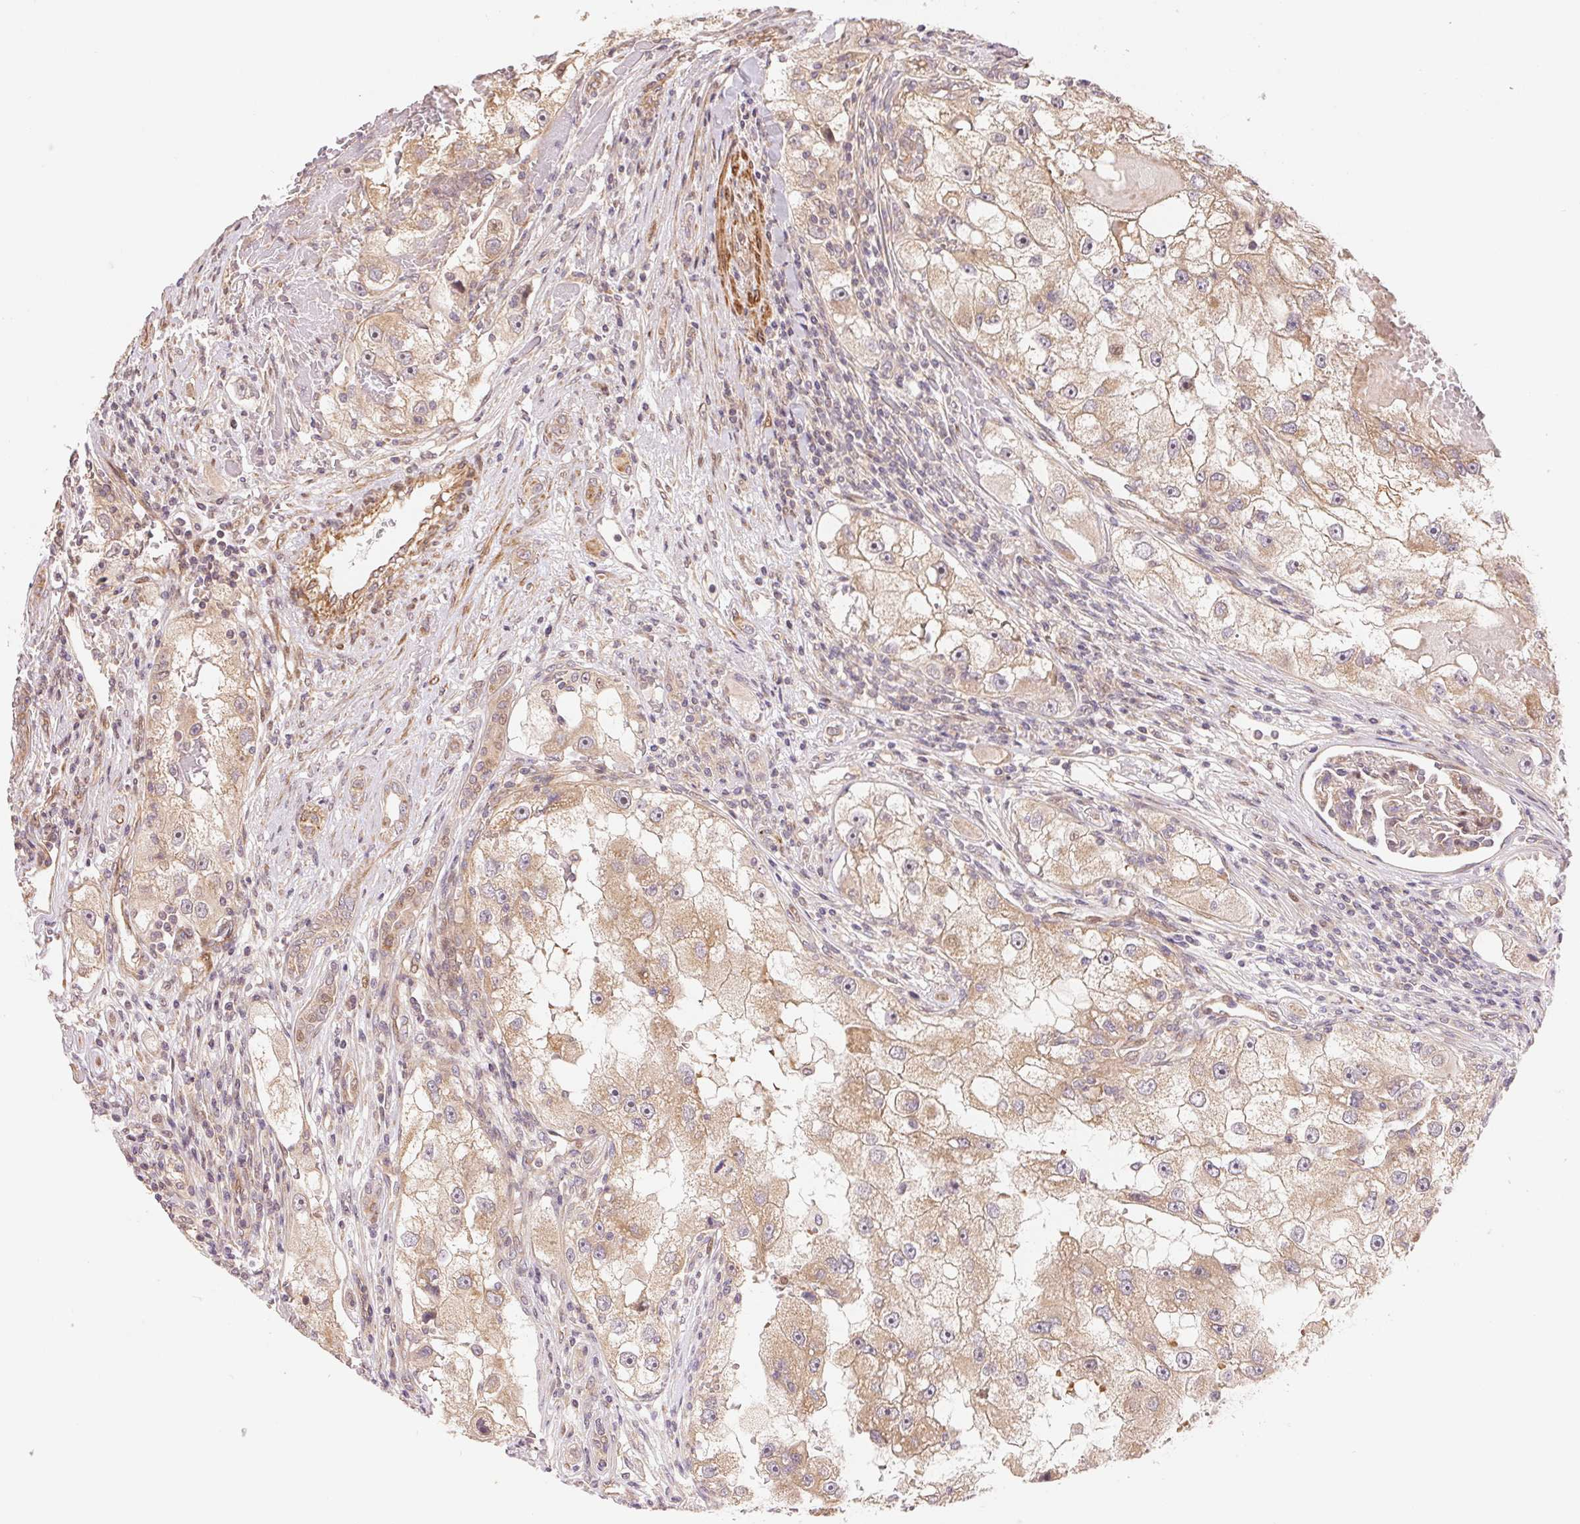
{"staining": {"intensity": "weak", "quantity": ">75%", "location": "cytoplasmic/membranous"}, "tissue": "renal cancer", "cell_type": "Tumor cells", "image_type": "cancer", "snomed": [{"axis": "morphology", "description": "Adenocarcinoma, NOS"}, {"axis": "topography", "description": "Kidney"}], "caption": "Immunohistochemistry image of renal cancer (adenocarcinoma) stained for a protein (brown), which displays low levels of weak cytoplasmic/membranous staining in approximately >75% of tumor cells.", "gene": "TNIP2", "patient": {"sex": "male", "age": 63}}